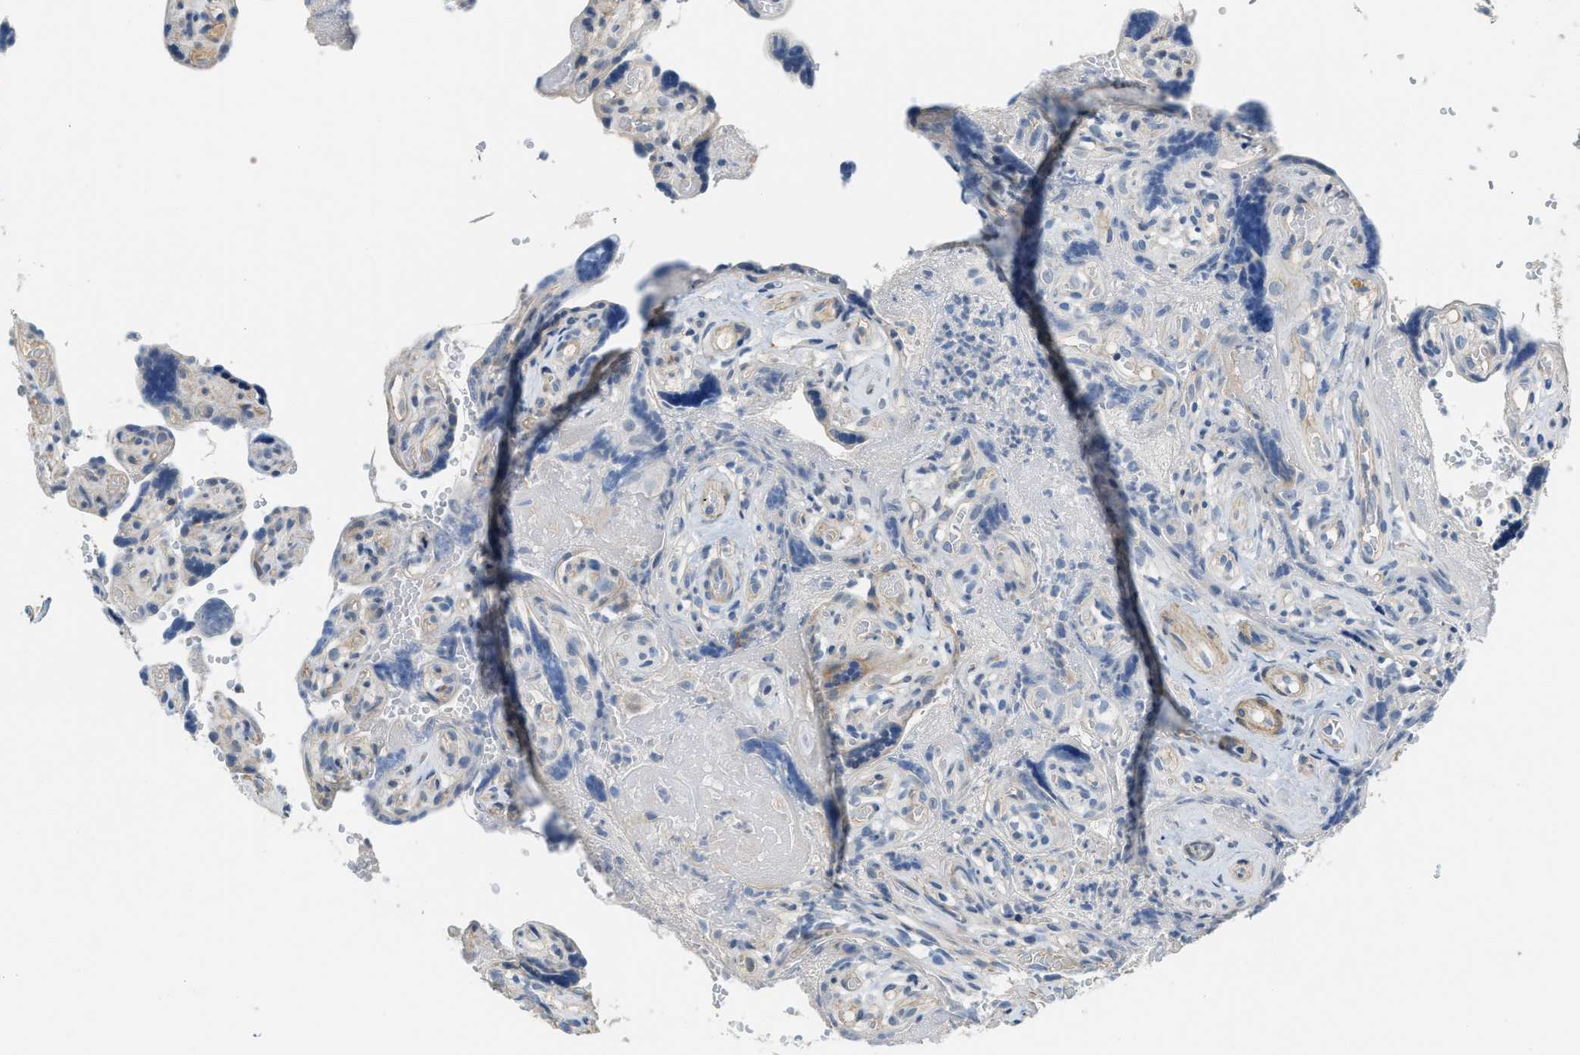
{"staining": {"intensity": "negative", "quantity": "none", "location": "none"}, "tissue": "placenta", "cell_type": "Trophoblastic cells", "image_type": "normal", "snomed": [{"axis": "morphology", "description": "Normal tissue, NOS"}, {"axis": "topography", "description": "Placenta"}], "caption": "High magnification brightfield microscopy of normal placenta stained with DAB (3,3'-diaminobenzidine) (brown) and counterstained with hematoxylin (blue): trophoblastic cells show no significant expression.", "gene": "TMEM154", "patient": {"sex": "female", "age": 30}}